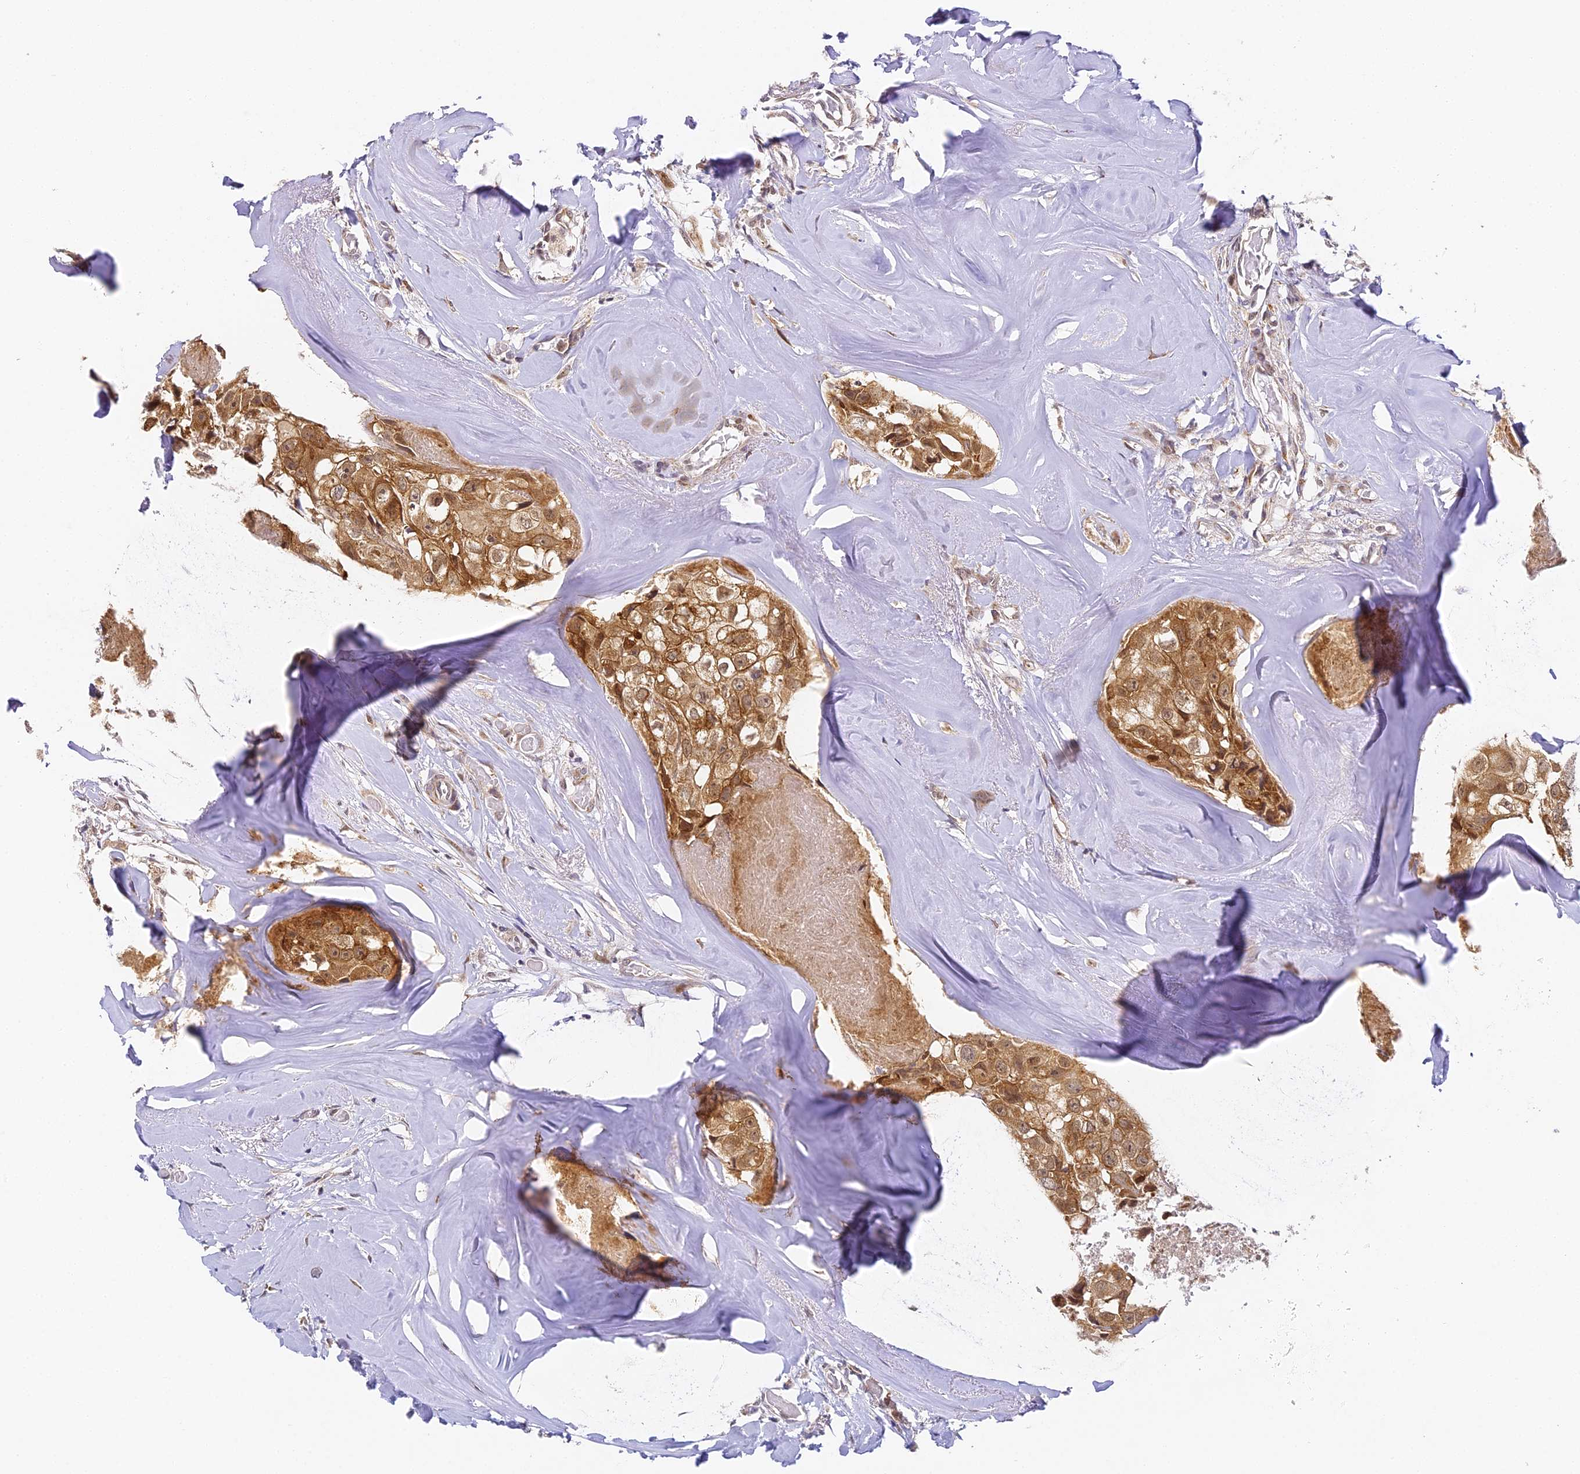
{"staining": {"intensity": "moderate", "quantity": ">75%", "location": "cytoplasmic/membranous,nuclear"}, "tissue": "head and neck cancer", "cell_type": "Tumor cells", "image_type": "cancer", "snomed": [{"axis": "morphology", "description": "Adenocarcinoma, NOS"}, {"axis": "morphology", "description": "Adenocarcinoma, metastatic, NOS"}, {"axis": "topography", "description": "Head-Neck"}], "caption": "The photomicrograph reveals immunohistochemical staining of adenocarcinoma (head and neck). There is moderate cytoplasmic/membranous and nuclear positivity is identified in approximately >75% of tumor cells. Using DAB (3,3'-diaminobenzidine) (brown) and hematoxylin (blue) stains, captured at high magnification using brightfield microscopy.", "gene": "DNAAF10", "patient": {"sex": "male", "age": 75}}